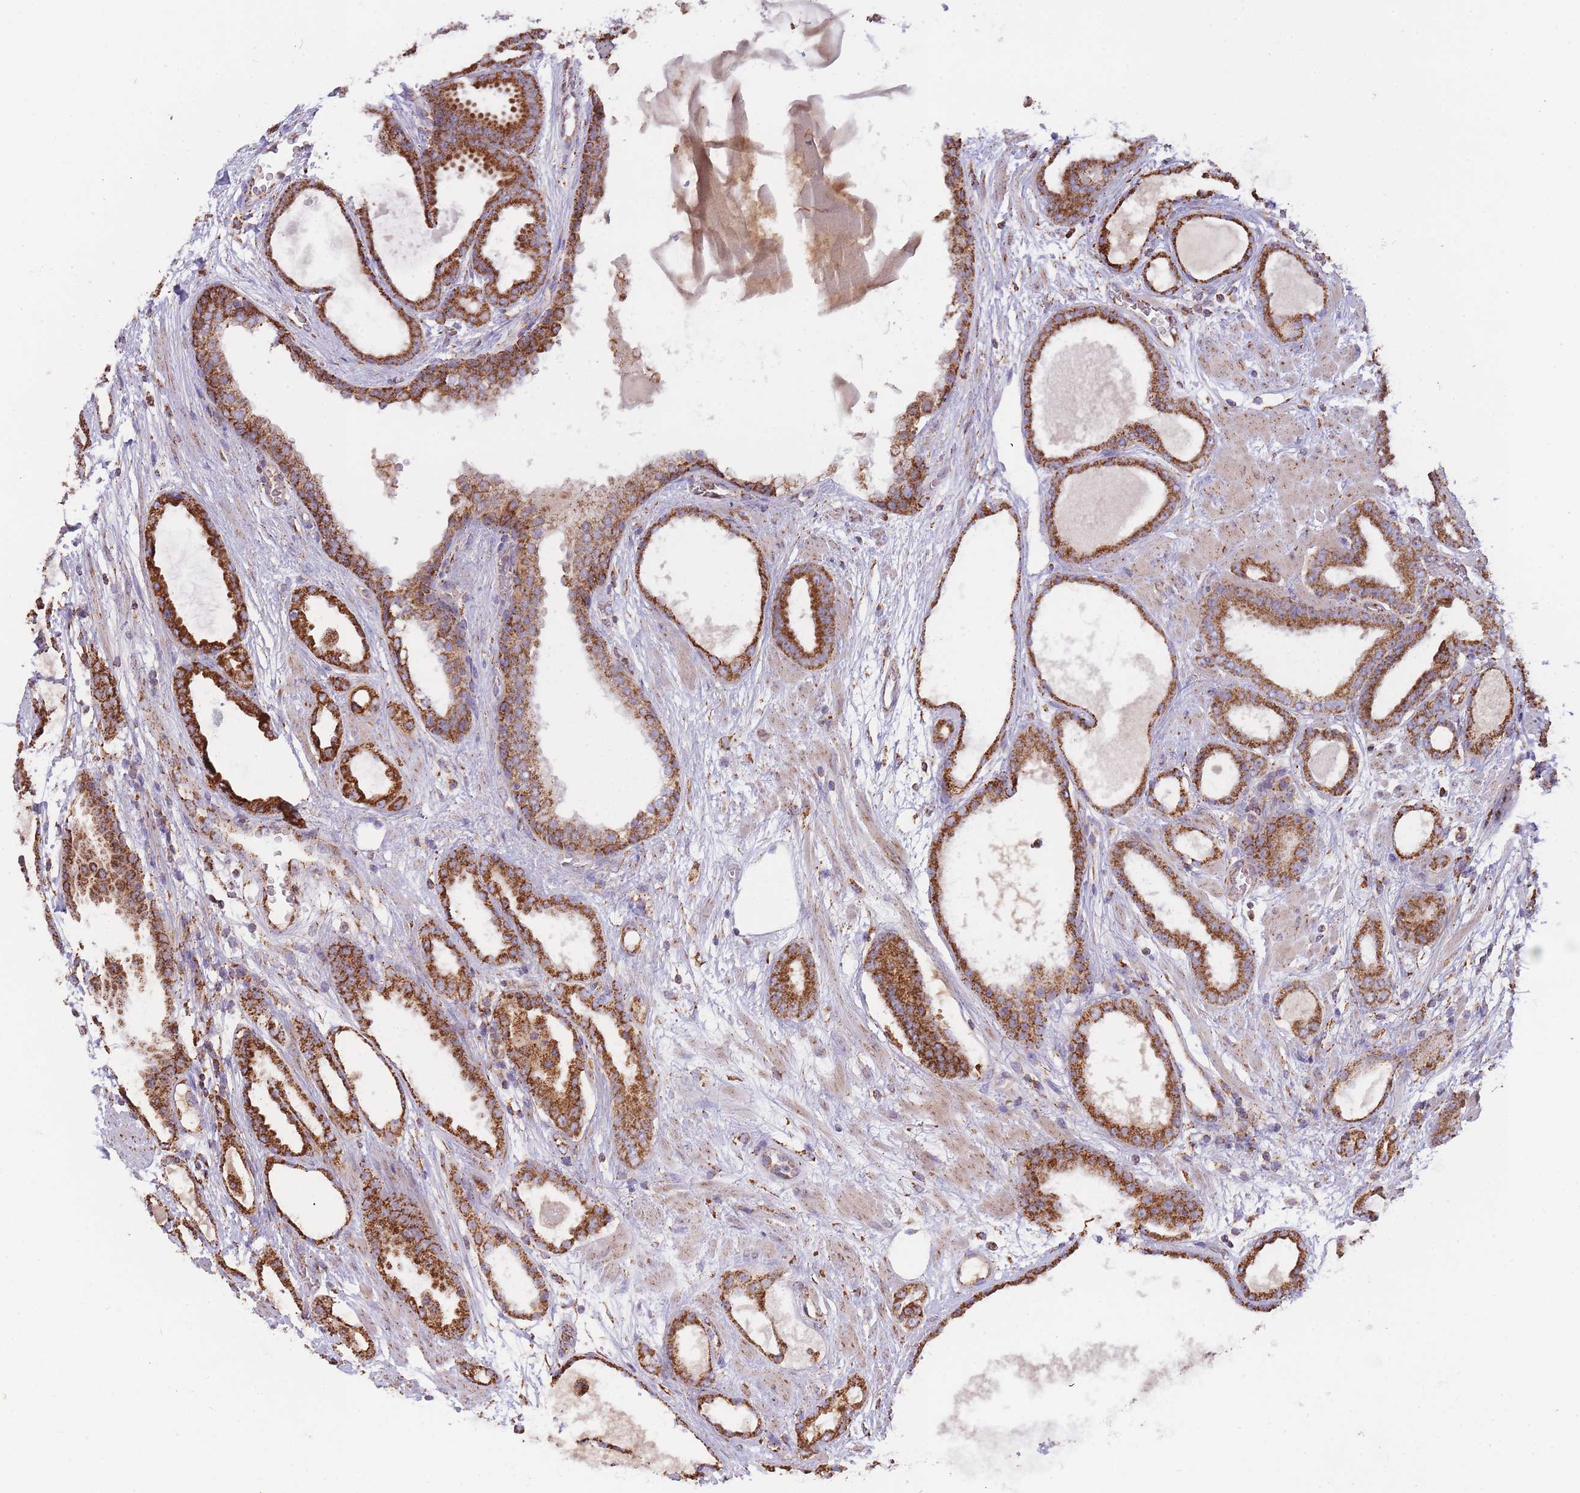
{"staining": {"intensity": "strong", "quantity": ">75%", "location": "cytoplasmic/membranous"}, "tissue": "prostate cancer", "cell_type": "Tumor cells", "image_type": "cancer", "snomed": [{"axis": "morphology", "description": "Adenocarcinoma, High grade"}, {"axis": "topography", "description": "Prostate"}], "caption": "Prostate adenocarcinoma (high-grade) stained with a protein marker displays strong staining in tumor cells.", "gene": "MRPL17", "patient": {"sex": "male", "age": 60}}